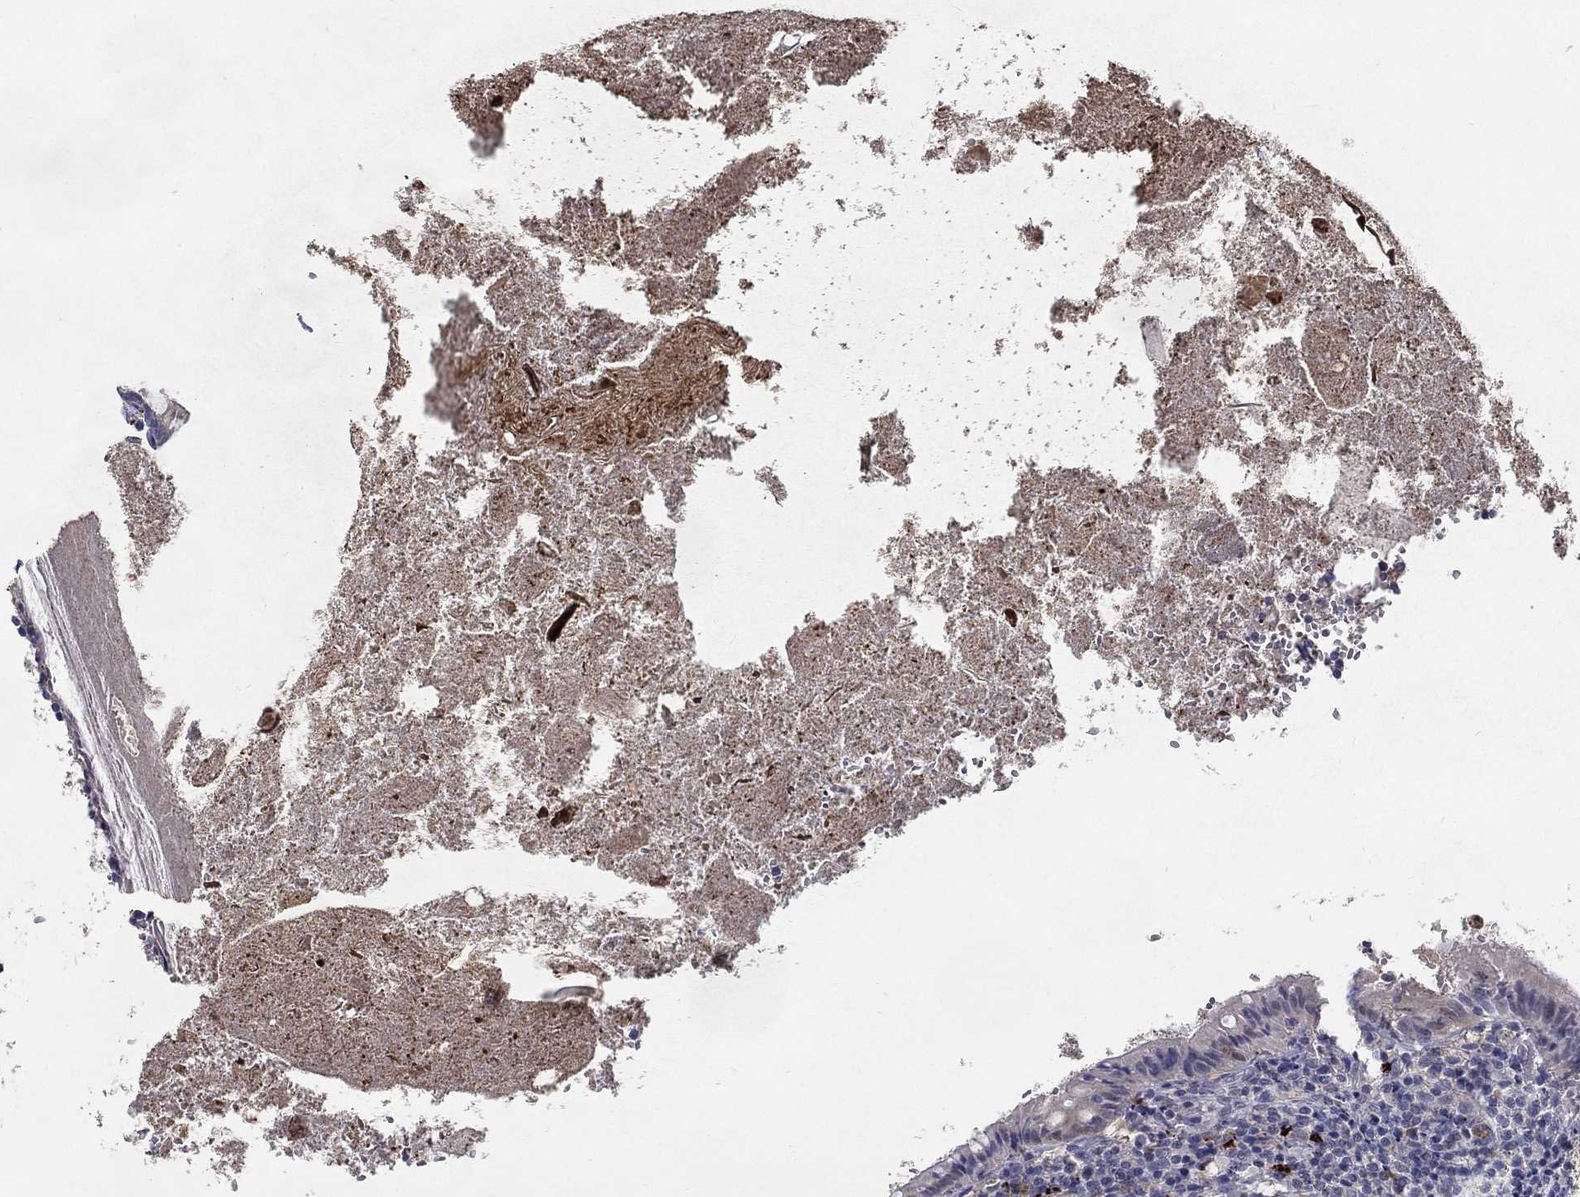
{"staining": {"intensity": "weak", "quantity": "<25%", "location": "cytoplasmic/membranous"}, "tissue": "appendix", "cell_type": "Glandular cells", "image_type": "normal", "snomed": [{"axis": "morphology", "description": "Normal tissue, NOS"}, {"axis": "topography", "description": "Appendix"}], "caption": "DAB immunohistochemical staining of benign appendix shows no significant positivity in glandular cells.", "gene": "MTSS2", "patient": {"sex": "female", "age": 23}}